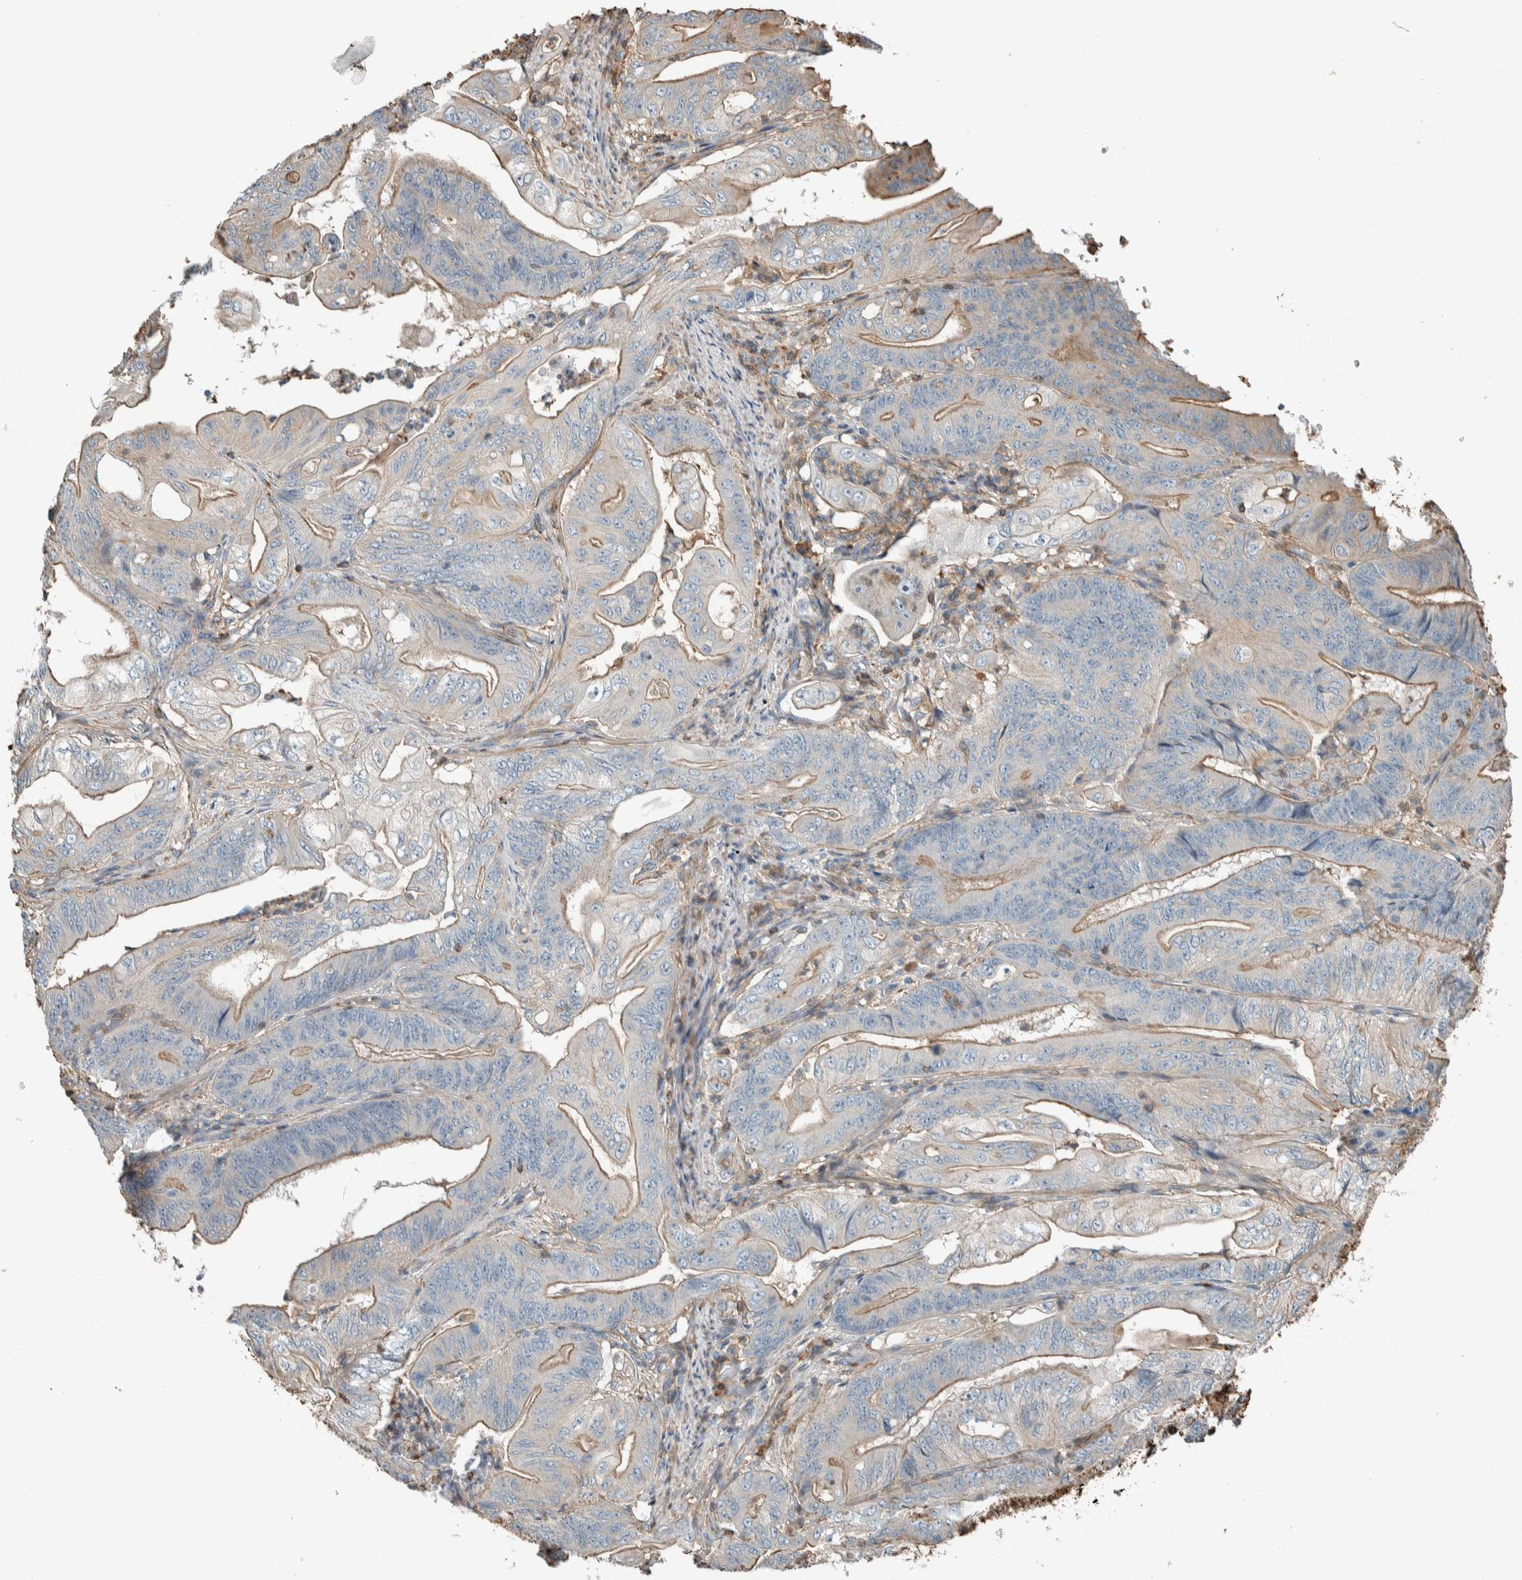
{"staining": {"intensity": "moderate", "quantity": "25%-75%", "location": "cytoplasmic/membranous"}, "tissue": "stomach cancer", "cell_type": "Tumor cells", "image_type": "cancer", "snomed": [{"axis": "morphology", "description": "Adenocarcinoma, NOS"}, {"axis": "topography", "description": "Stomach"}], "caption": "IHC staining of stomach cancer, which exhibits medium levels of moderate cytoplasmic/membranous positivity in approximately 25%-75% of tumor cells indicating moderate cytoplasmic/membranous protein positivity. The staining was performed using DAB (3,3'-diaminobenzidine) (brown) for protein detection and nuclei were counterstained in hematoxylin (blue).", "gene": "CTBP2", "patient": {"sex": "female", "age": 73}}